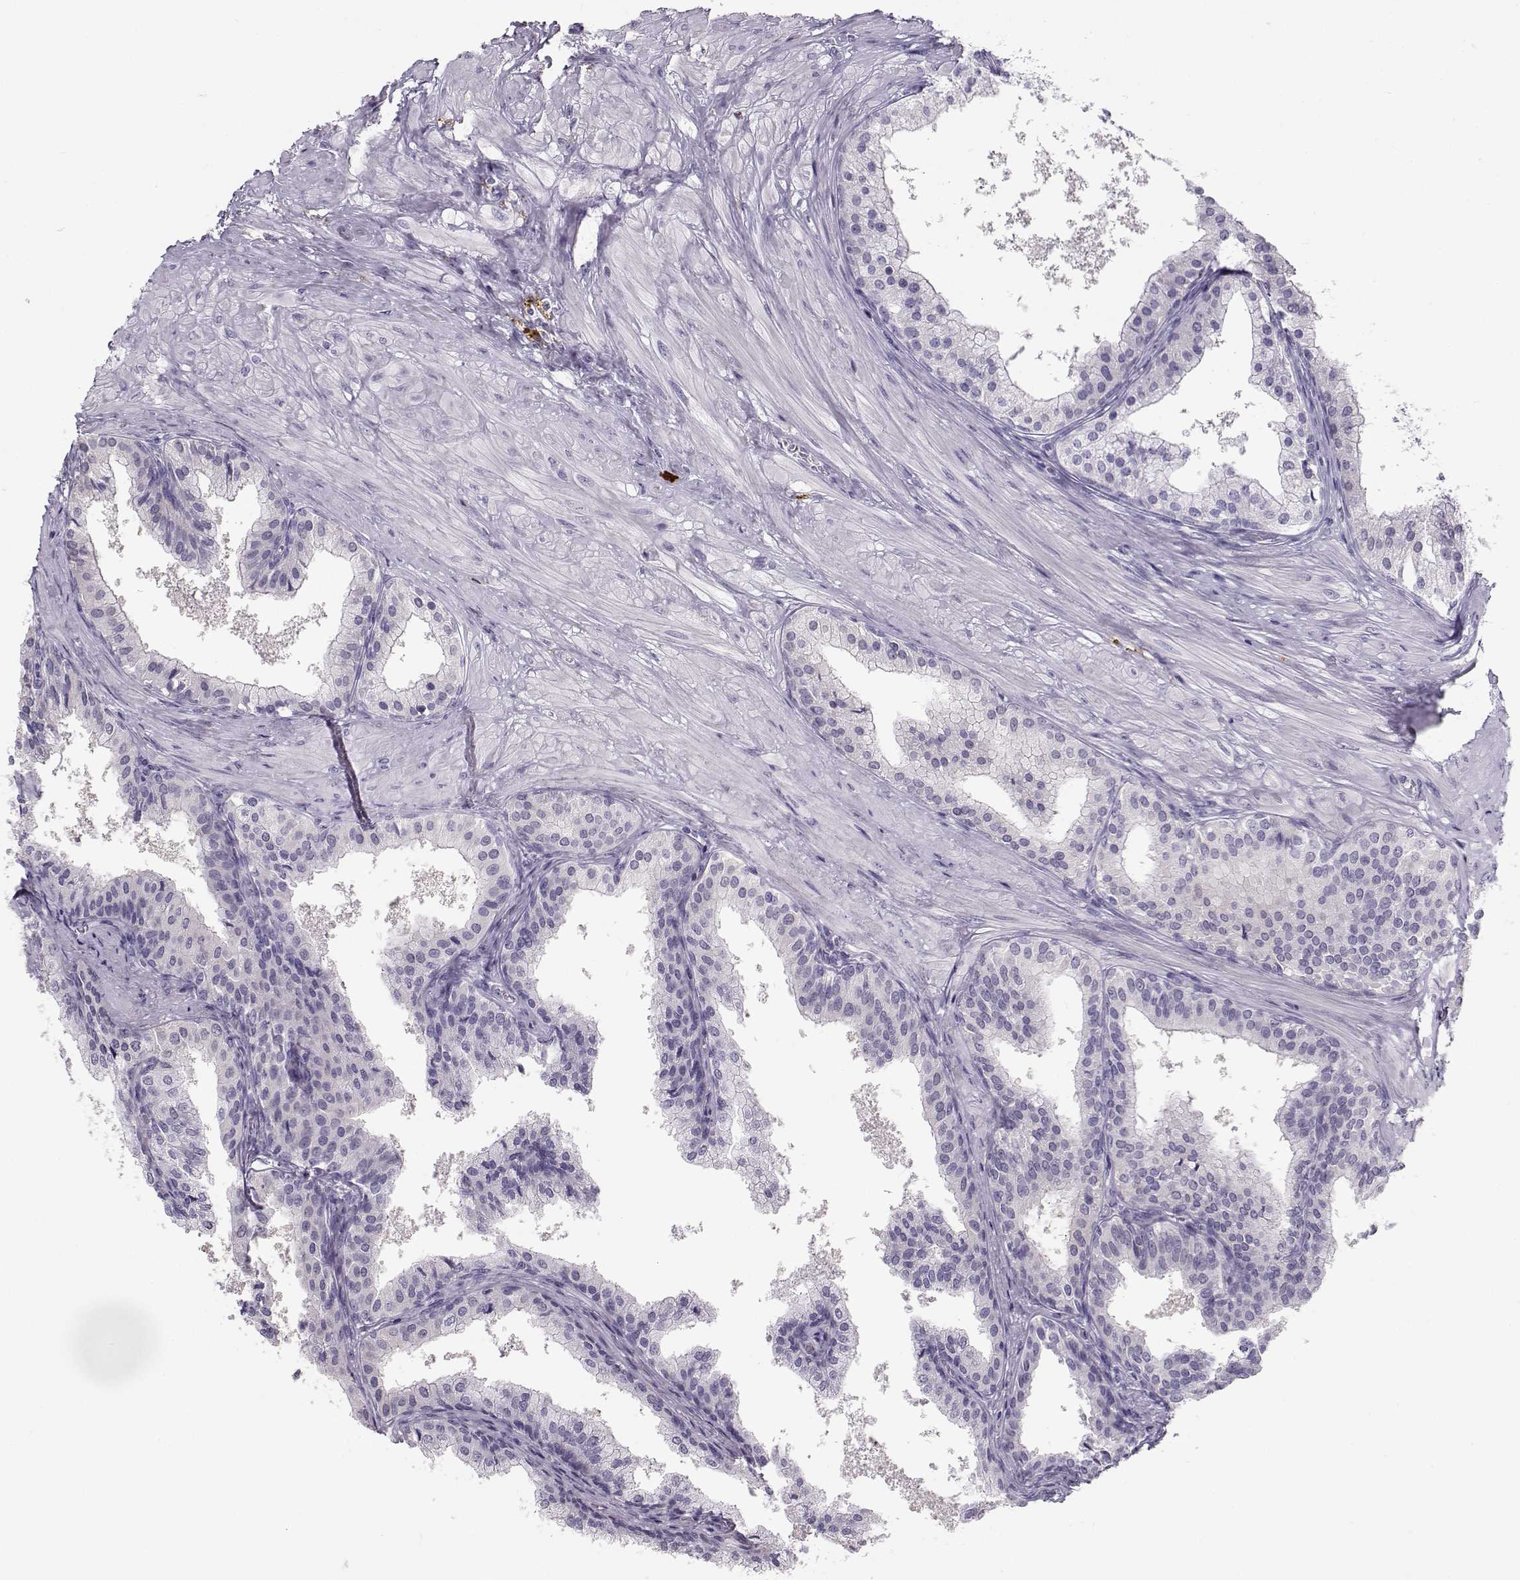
{"staining": {"intensity": "negative", "quantity": "none", "location": "none"}, "tissue": "prostate cancer", "cell_type": "Tumor cells", "image_type": "cancer", "snomed": [{"axis": "morphology", "description": "Adenocarcinoma, Low grade"}, {"axis": "topography", "description": "Prostate"}], "caption": "This is a photomicrograph of IHC staining of prostate cancer (low-grade adenocarcinoma), which shows no staining in tumor cells.", "gene": "NUTM1", "patient": {"sex": "male", "age": 56}}